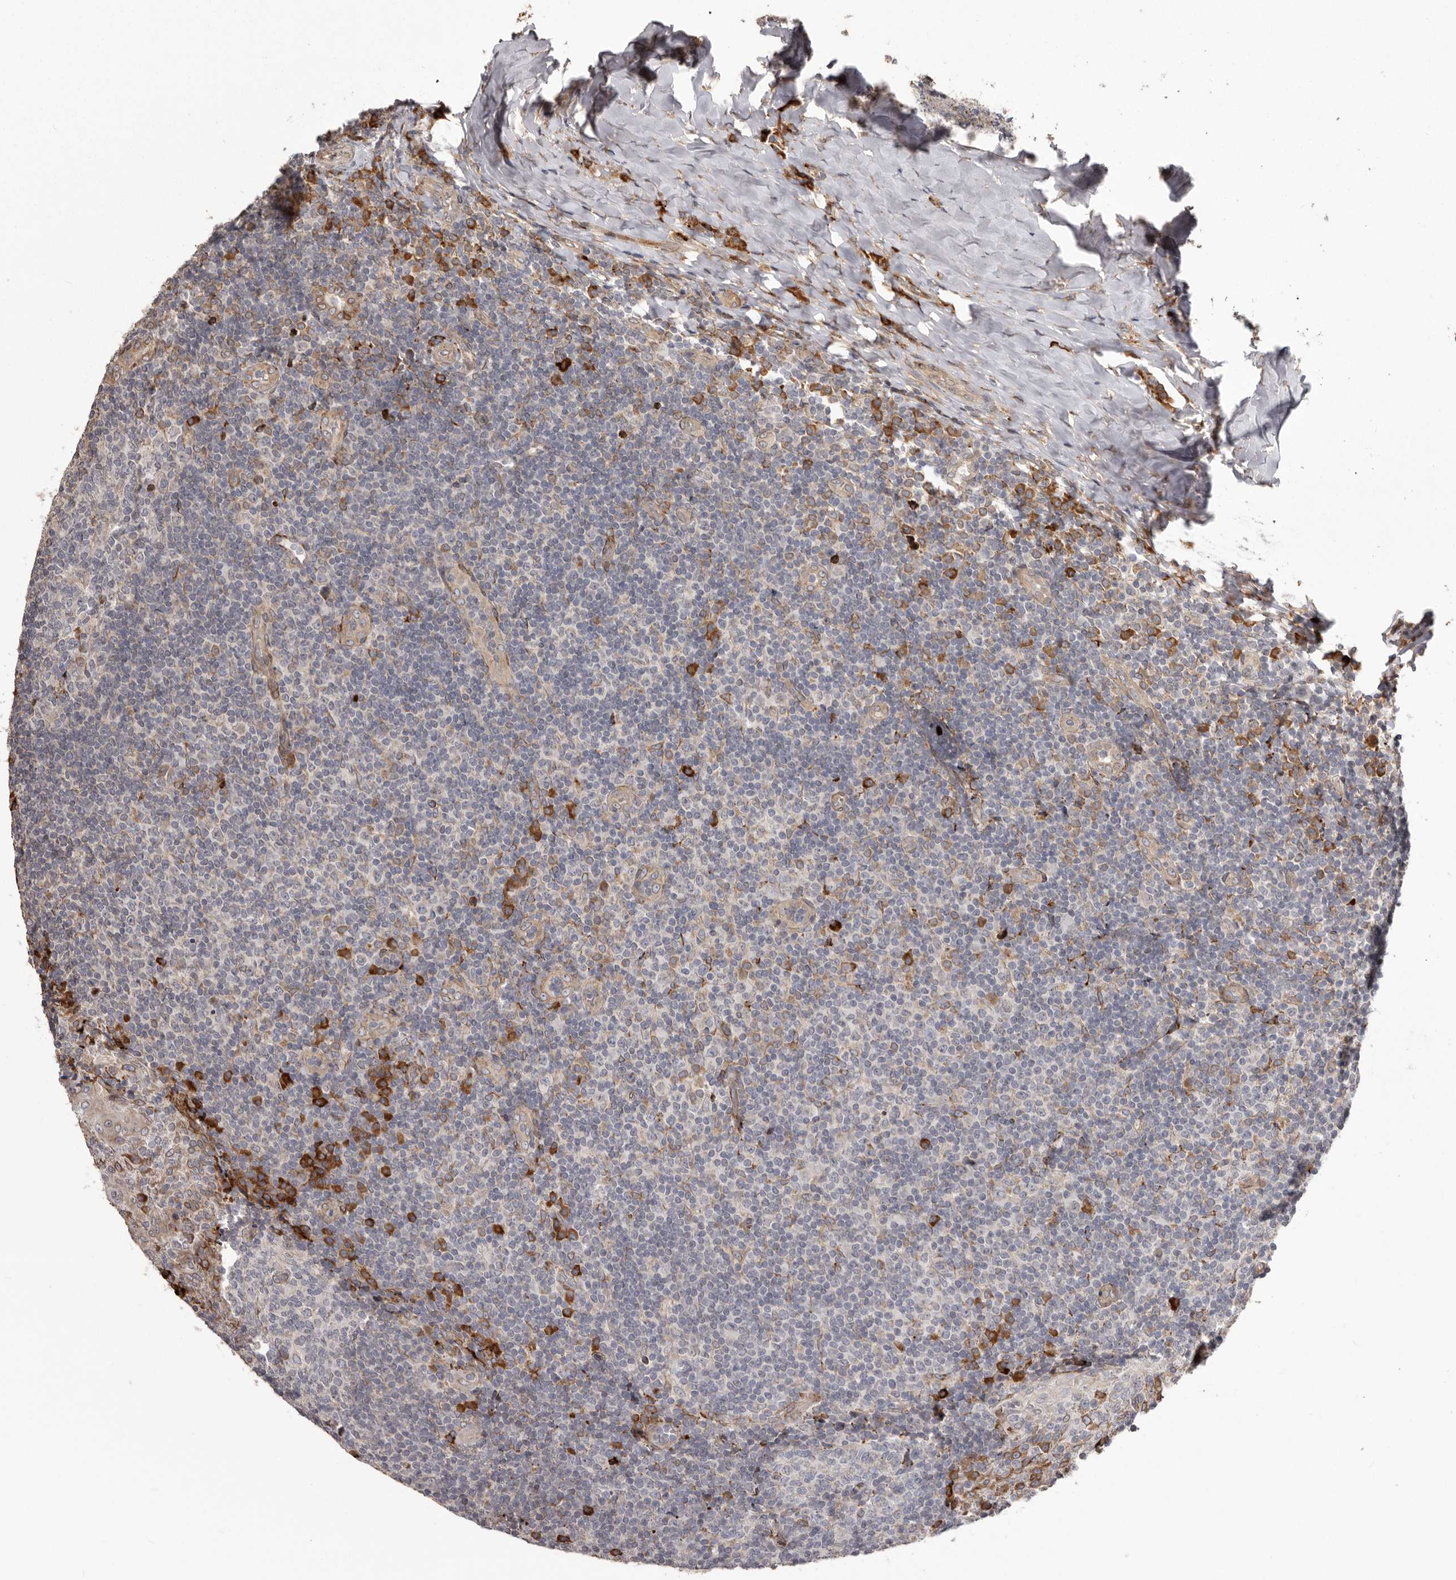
{"staining": {"intensity": "moderate", "quantity": "<25%", "location": "cytoplasmic/membranous"}, "tissue": "tonsil", "cell_type": "Germinal center cells", "image_type": "normal", "snomed": [{"axis": "morphology", "description": "Normal tissue, NOS"}, {"axis": "topography", "description": "Tonsil"}], "caption": "The immunohistochemical stain shows moderate cytoplasmic/membranous staining in germinal center cells of benign tonsil.", "gene": "NUP43", "patient": {"sex": "female", "age": 19}}